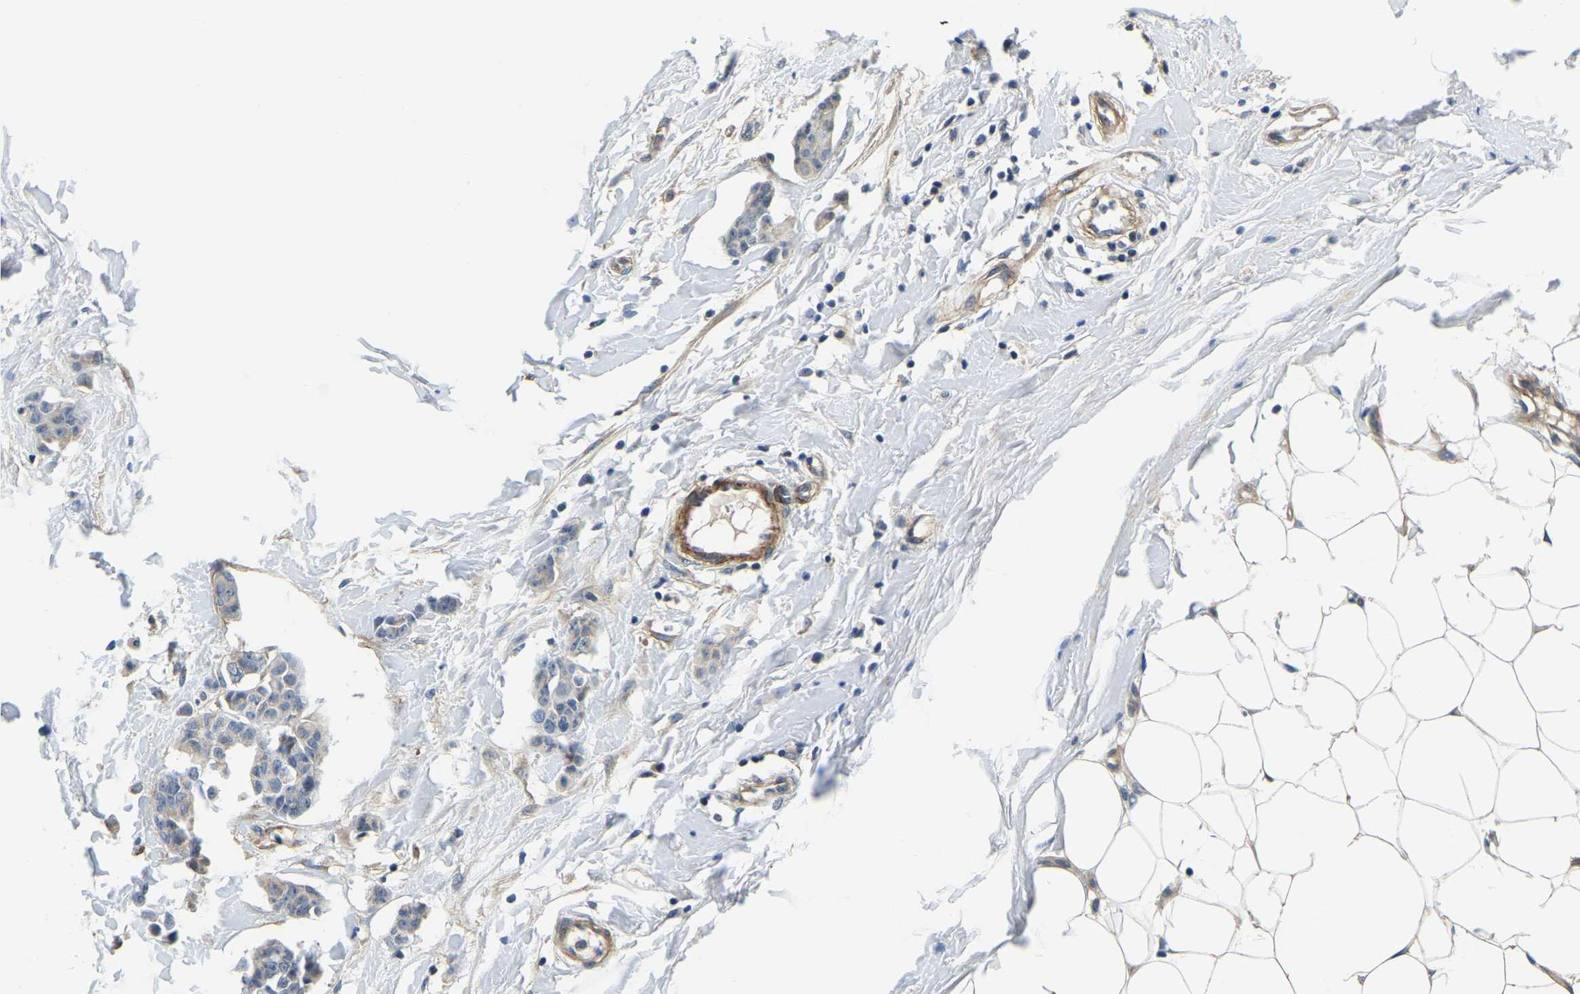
{"staining": {"intensity": "negative", "quantity": "none", "location": "none"}, "tissue": "breast cancer", "cell_type": "Tumor cells", "image_type": "cancer", "snomed": [{"axis": "morphology", "description": "Normal tissue, NOS"}, {"axis": "morphology", "description": "Duct carcinoma"}, {"axis": "topography", "description": "Breast"}], "caption": "DAB immunohistochemical staining of human infiltrating ductal carcinoma (breast) displays no significant expression in tumor cells.", "gene": "LIAS", "patient": {"sex": "female", "age": 40}}